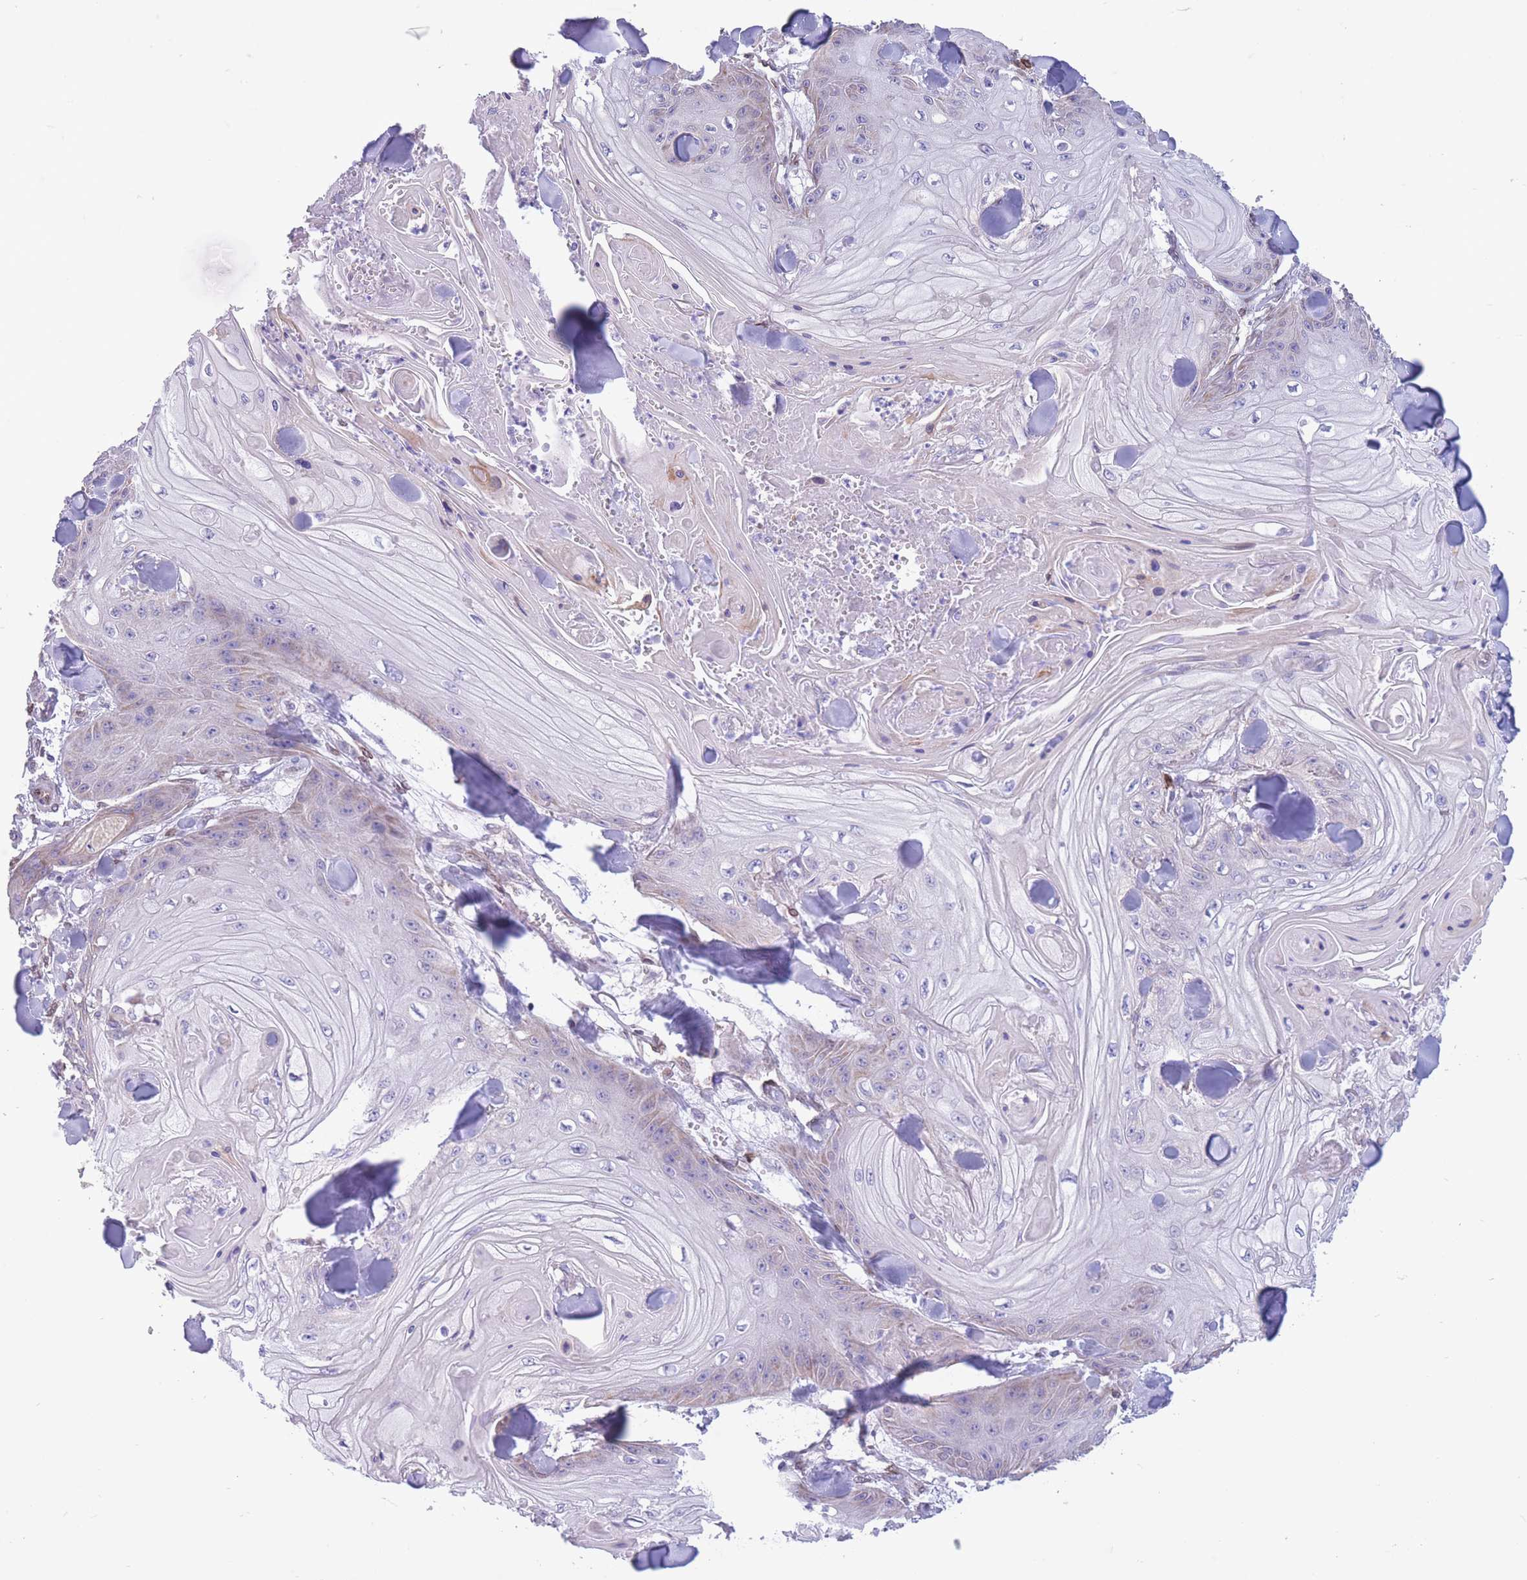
{"staining": {"intensity": "negative", "quantity": "none", "location": "none"}, "tissue": "skin cancer", "cell_type": "Tumor cells", "image_type": "cancer", "snomed": [{"axis": "morphology", "description": "Squamous cell carcinoma, NOS"}, {"axis": "topography", "description": "Skin"}], "caption": "Immunohistochemical staining of squamous cell carcinoma (skin) displays no significant positivity in tumor cells.", "gene": "PDHA1", "patient": {"sex": "male", "age": 74}}